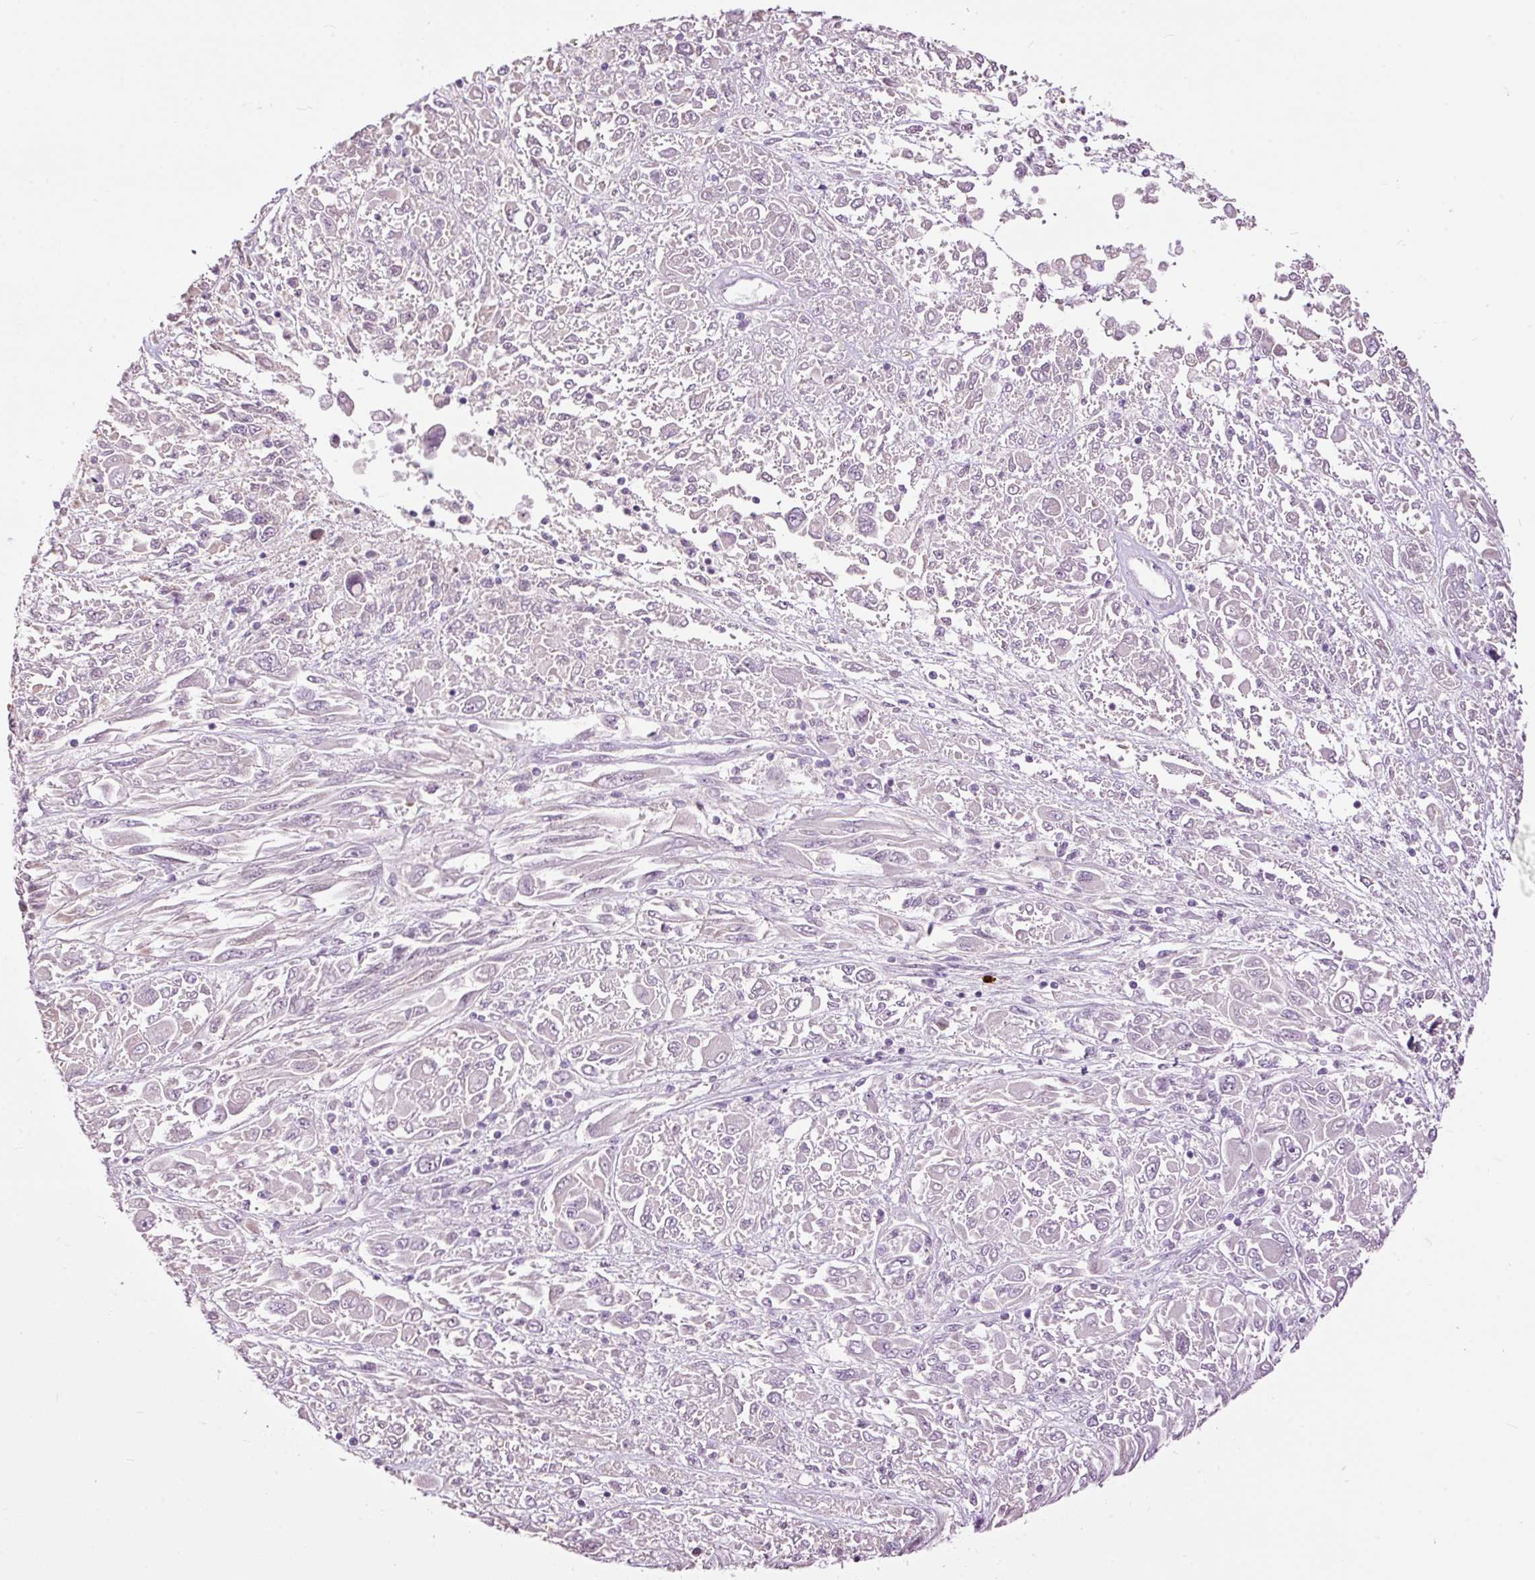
{"staining": {"intensity": "negative", "quantity": "none", "location": "none"}, "tissue": "melanoma", "cell_type": "Tumor cells", "image_type": "cancer", "snomed": [{"axis": "morphology", "description": "Malignant melanoma, NOS"}, {"axis": "topography", "description": "Skin"}], "caption": "This is an immunohistochemistry (IHC) photomicrograph of human melanoma. There is no positivity in tumor cells.", "gene": "FCRL4", "patient": {"sex": "female", "age": 91}}